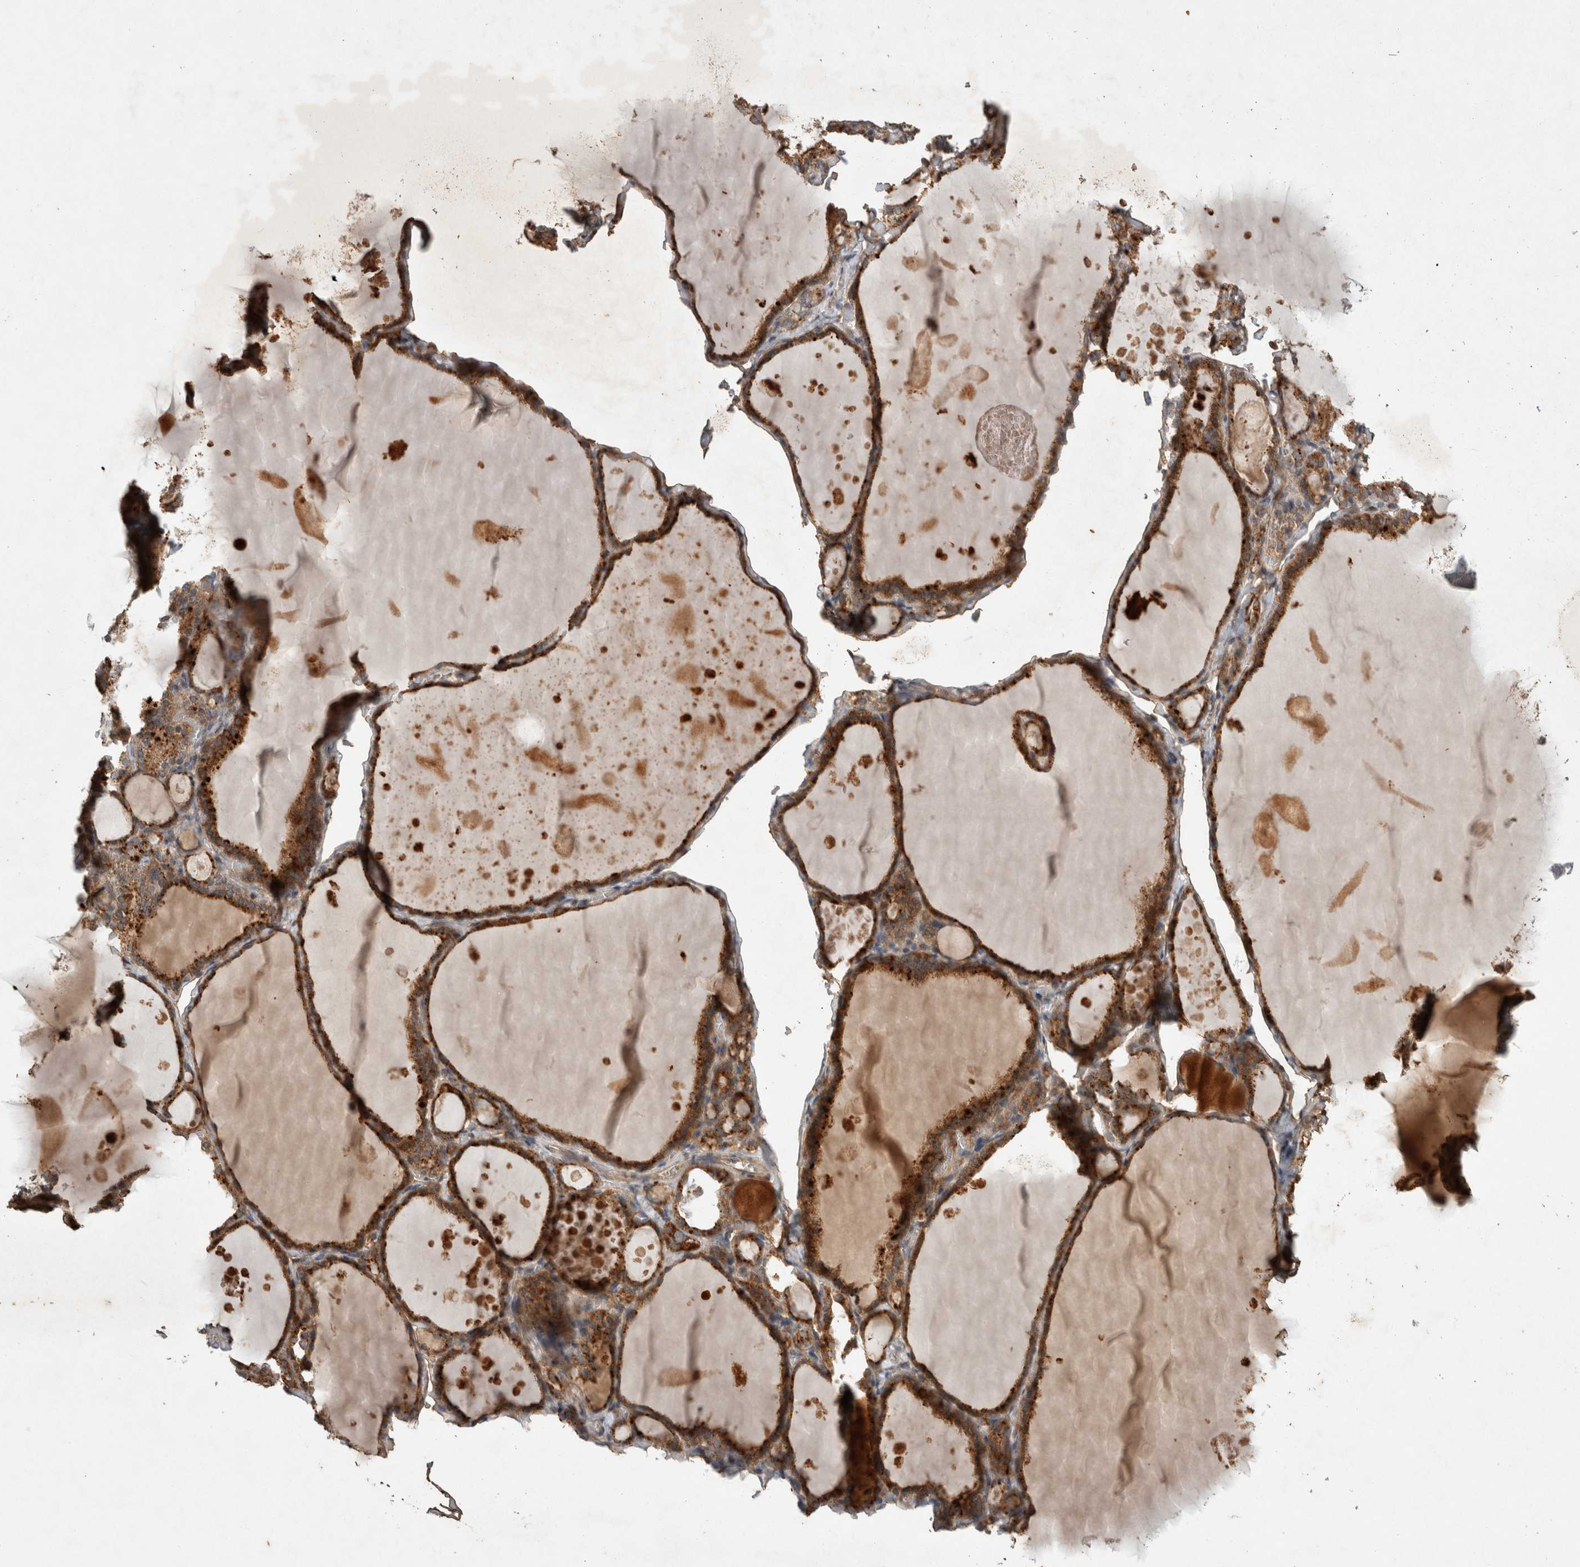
{"staining": {"intensity": "strong", "quantity": "25%-75%", "location": "cytoplasmic/membranous"}, "tissue": "thyroid gland", "cell_type": "Glandular cells", "image_type": "normal", "snomed": [{"axis": "morphology", "description": "Normal tissue, NOS"}, {"axis": "topography", "description": "Thyroid gland"}], "caption": "IHC image of benign thyroid gland: thyroid gland stained using immunohistochemistry exhibits high levels of strong protein expression localized specifically in the cytoplasmic/membranous of glandular cells, appearing as a cytoplasmic/membranous brown color.", "gene": "SERAC1", "patient": {"sex": "male", "age": 56}}